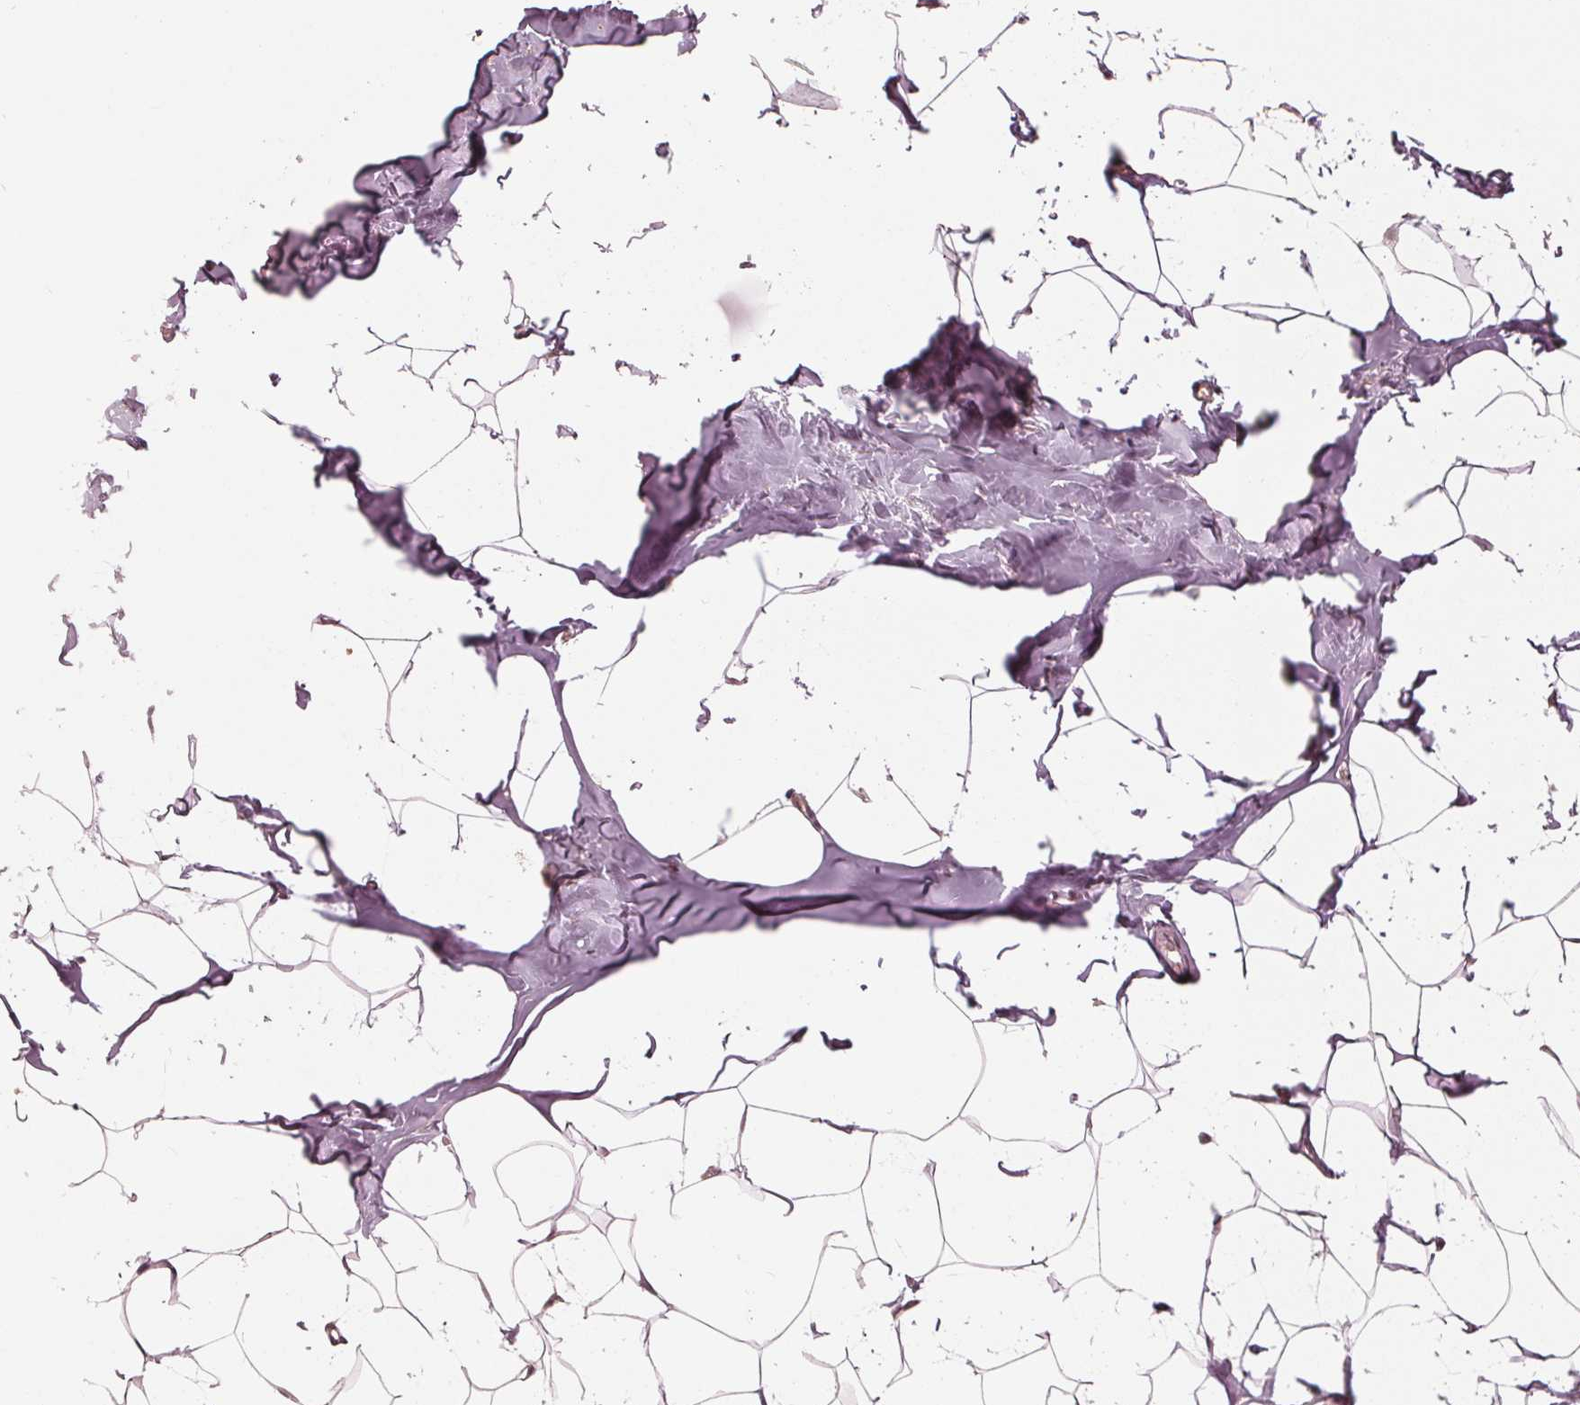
{"staining": {"intensity": "weak", "quantity": "25%-75%", "location": "cytoplasmic/membranous,nuclear"}, "tissue": "breast", "cell_type": "Adipocytes", "image_type": "normal", "snomed": [{"axis": "morphology", "description": "Normal tissue, NOS"}, {"axis": "topography", "description": "Breast"}], "caption": "Weak cytoplasmic/membranous,nuclear protein expression is appreciated in about 25%-75% of adipocytes in breast. The staining was performed using DAB, with brown indicating positive protein expression. Nuclei are stained blue with hematoxylin.", "gene": "ZNF471", "patient": {"sex": "female", "age": 32}}